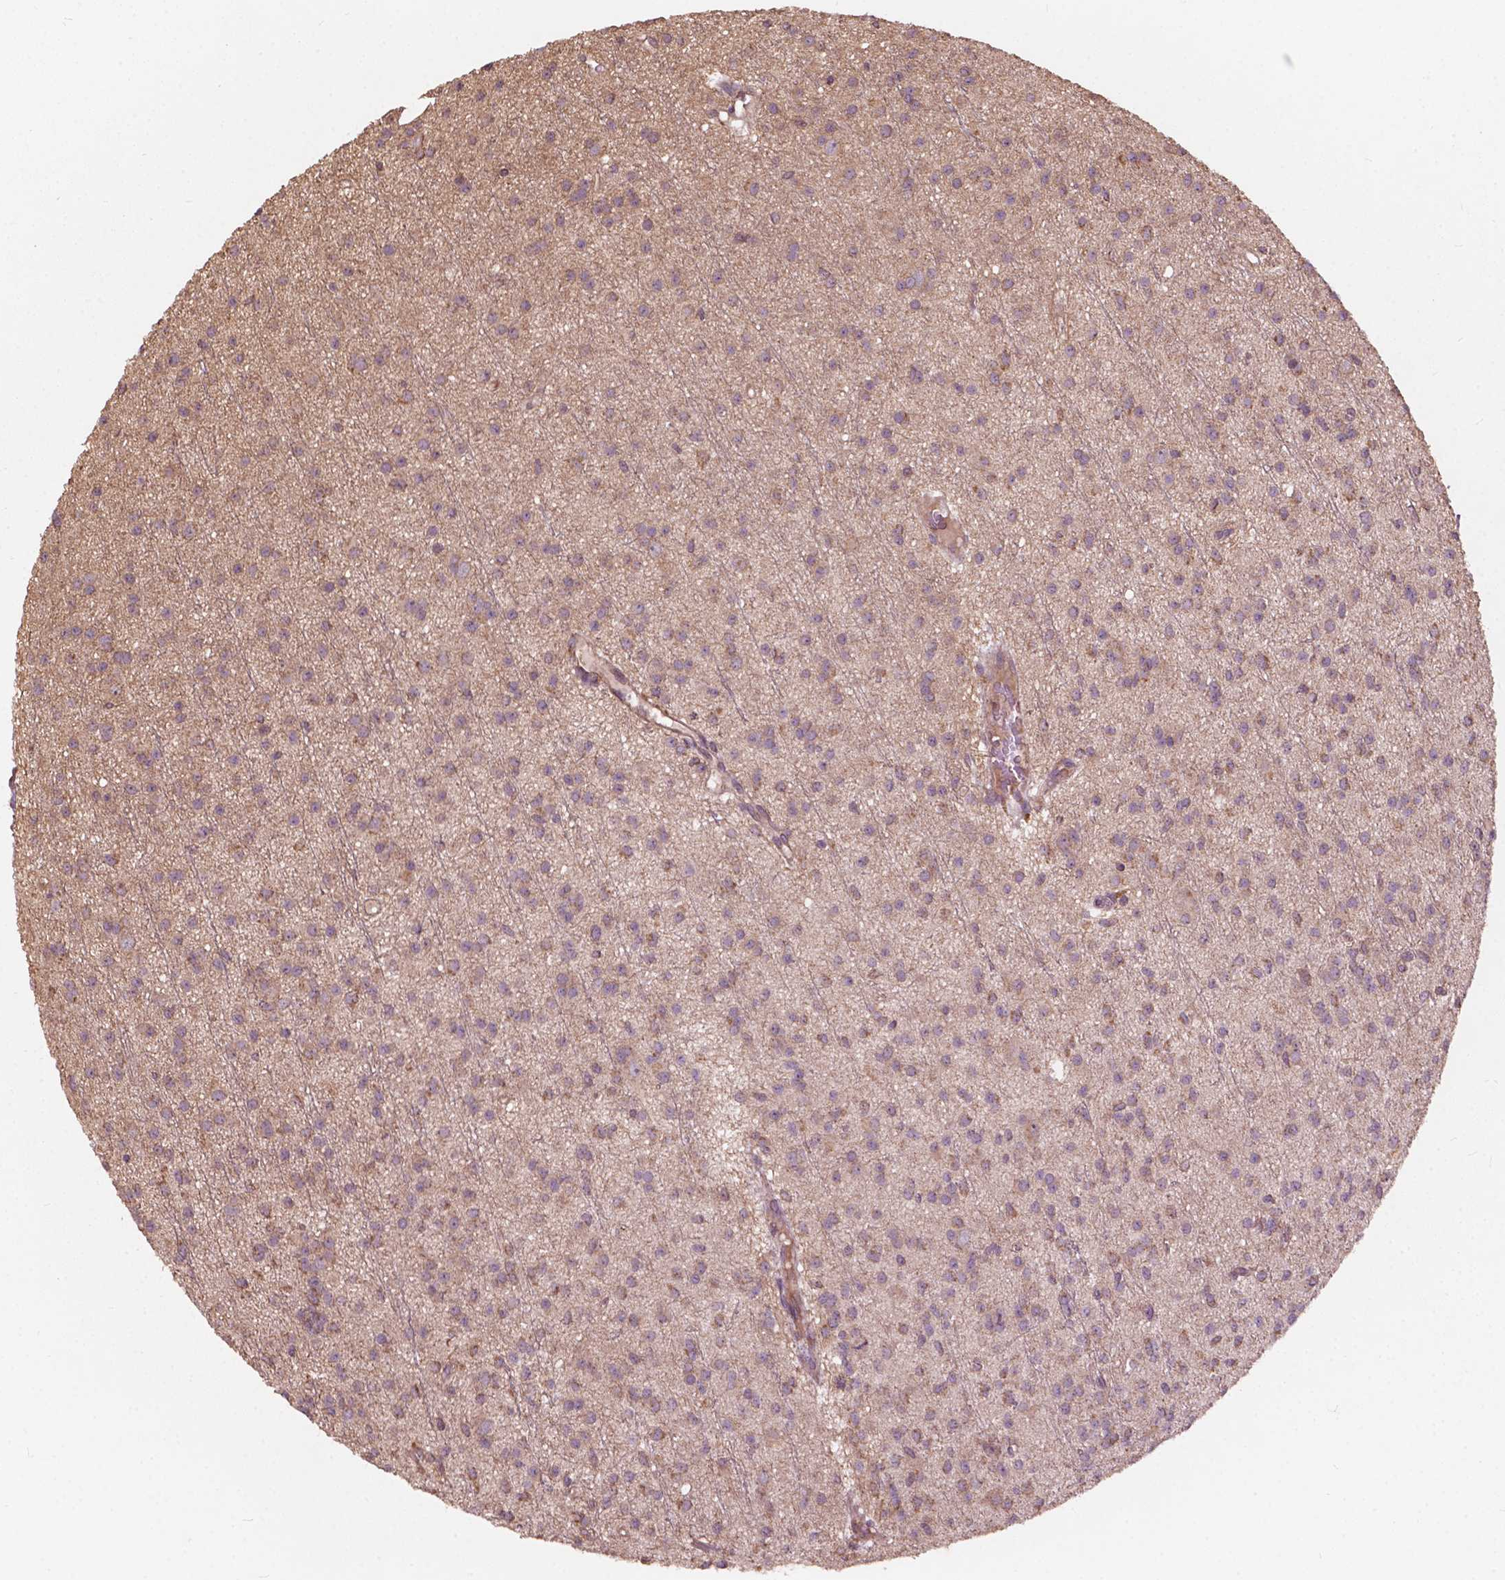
{"staining": {"intensity": "weak", "quantity": "<25%", "location": "cytoplasmic/membranous"}, "tissue": "glioma", "cell_type": "Tumor cells", "image_type": "cancer", "snomed": [{"axis": "morphology", "description": "Glioma, malignant, Low grade"}, {"axis": "topography", "description": "Brain"}], "caption": "Glioma was stained to show a protein in brown. There is no significant positivity in tumor cells.", "gene": "CDC42BPA", "patient": {"sex": "male", "age": 27}}